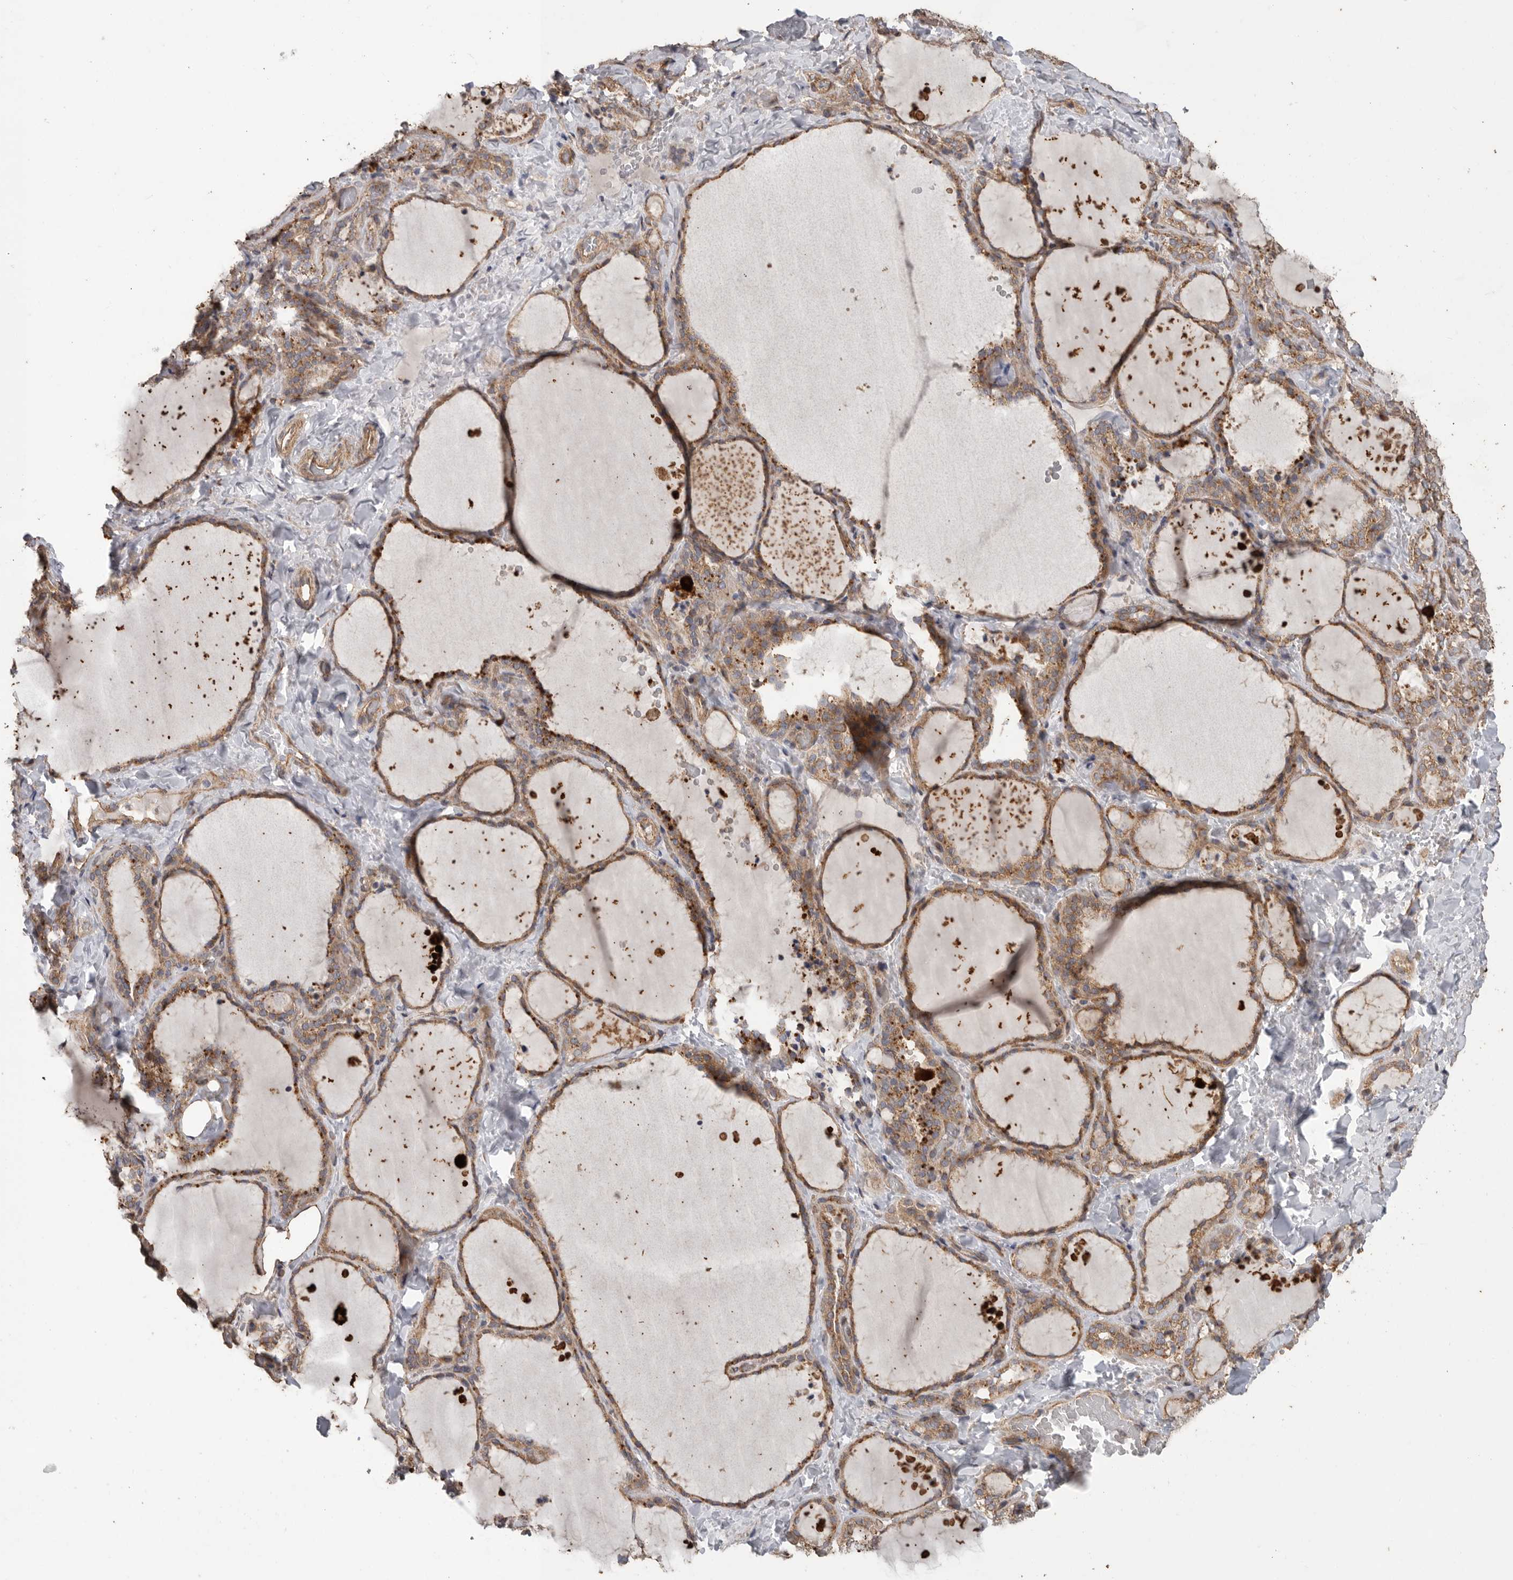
{"staining": {"intensity": "moderate", "quantity": ">75%", "location": "cytoplasmic/membranous"}, "tissue": "thyroid gland", "cell_type": "Glandular cells", "image_type": "normal", "snomed": [{"axis": "morphology", "description": "Normal tissue, NOS"}, {"axis": "topography", "description": "Thyroid gland"}], "caption": "Thyroid gland stained with IHC demonstrates moderate cytoplasmic/membranous staining in about >75% of glandular cells.", "gene": "PODXL2", "patient": {"sex": "female", "age": 22}}